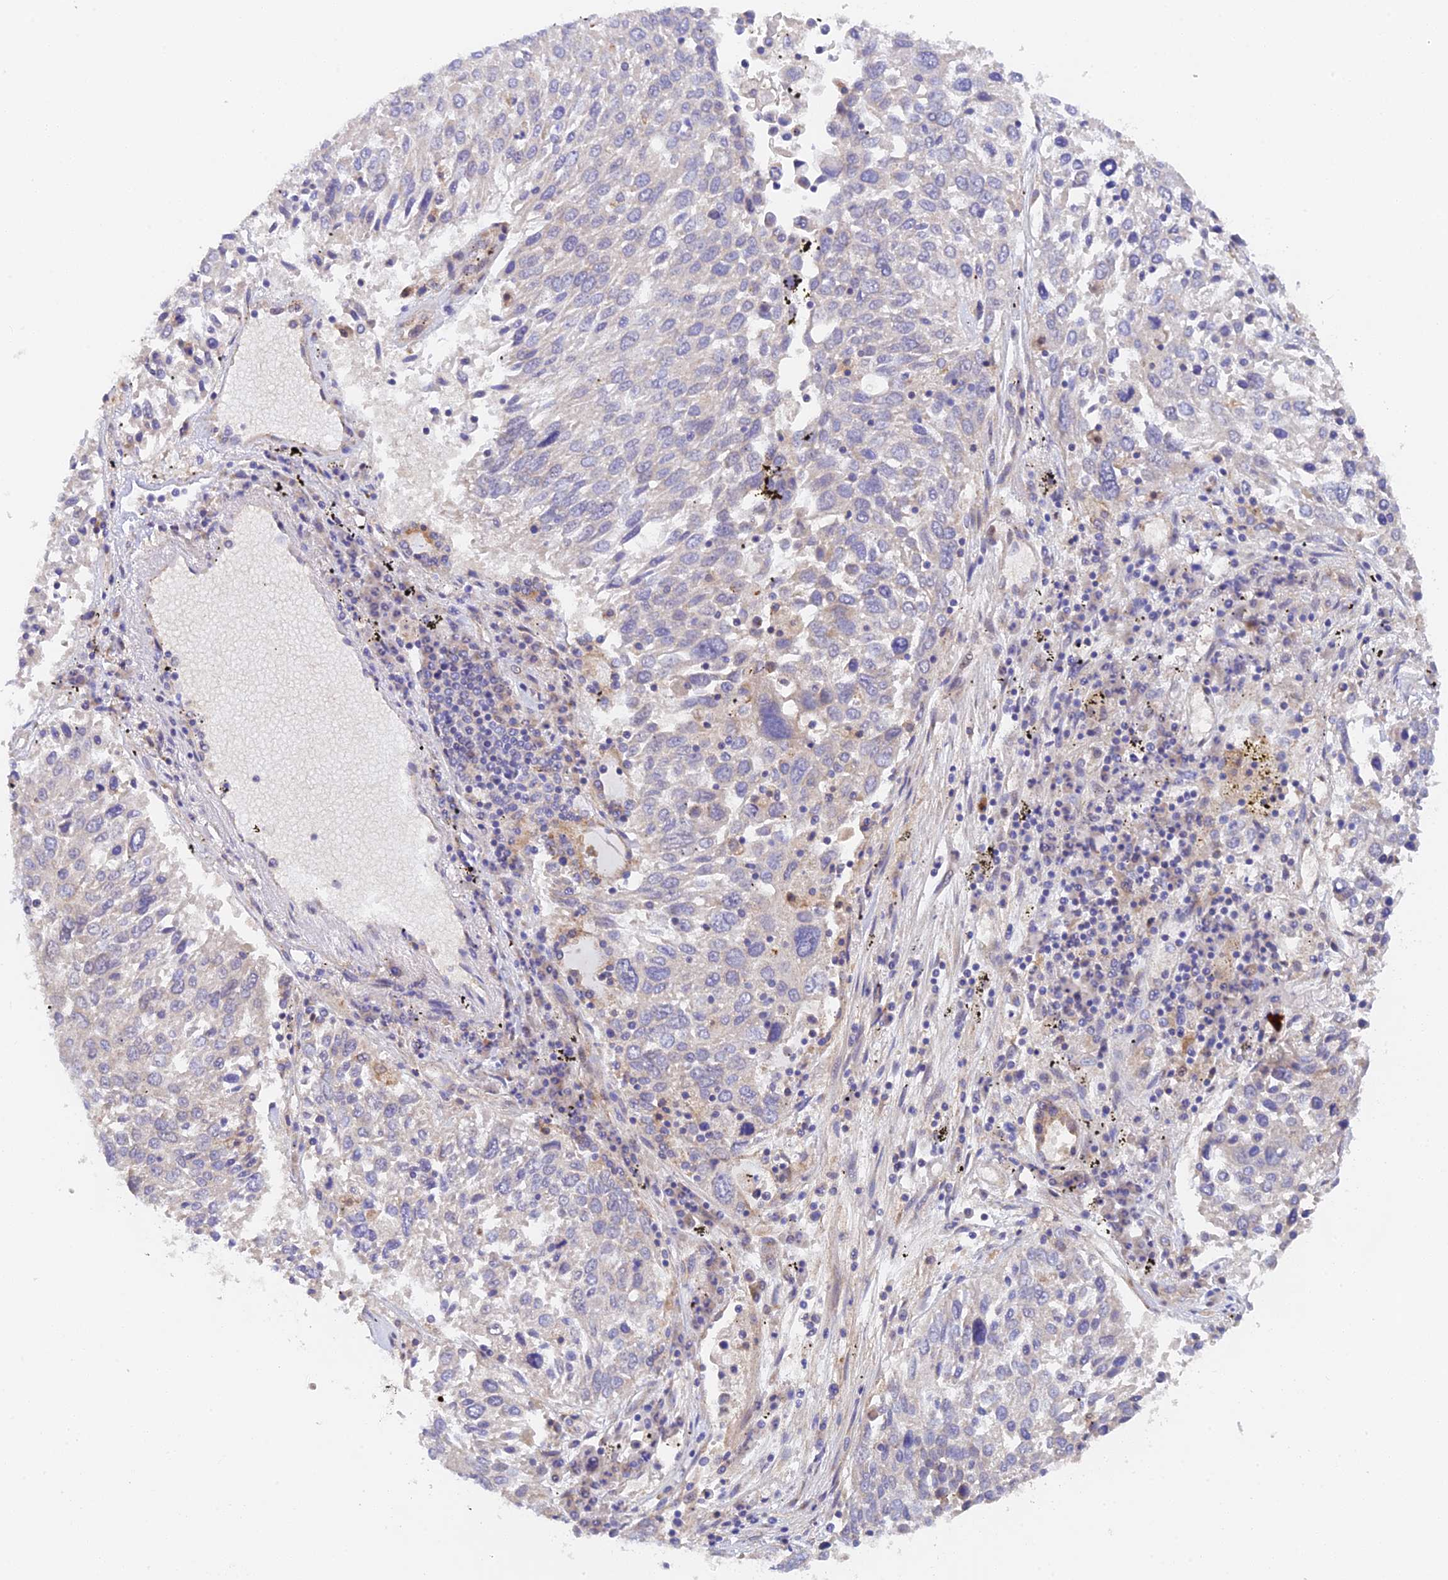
{"staining": {"intensity": "negative", "quantity": "none", "location": "none"}, "tissue": "lung cancer", "cell_type": "Tumor cells", "image_type": "cancer", "snomed": [{"axis": "morphology", "description": "Squamous cell carcinoma, NOS"}, {"axis": "topography", "description": "Lung"}], "caption": "There is no significant staining in tumor cells of lung cancer (squamous cell carcinoma).", "gene": "RANBP6", "patient": {"sex": "male", "age": 65}}